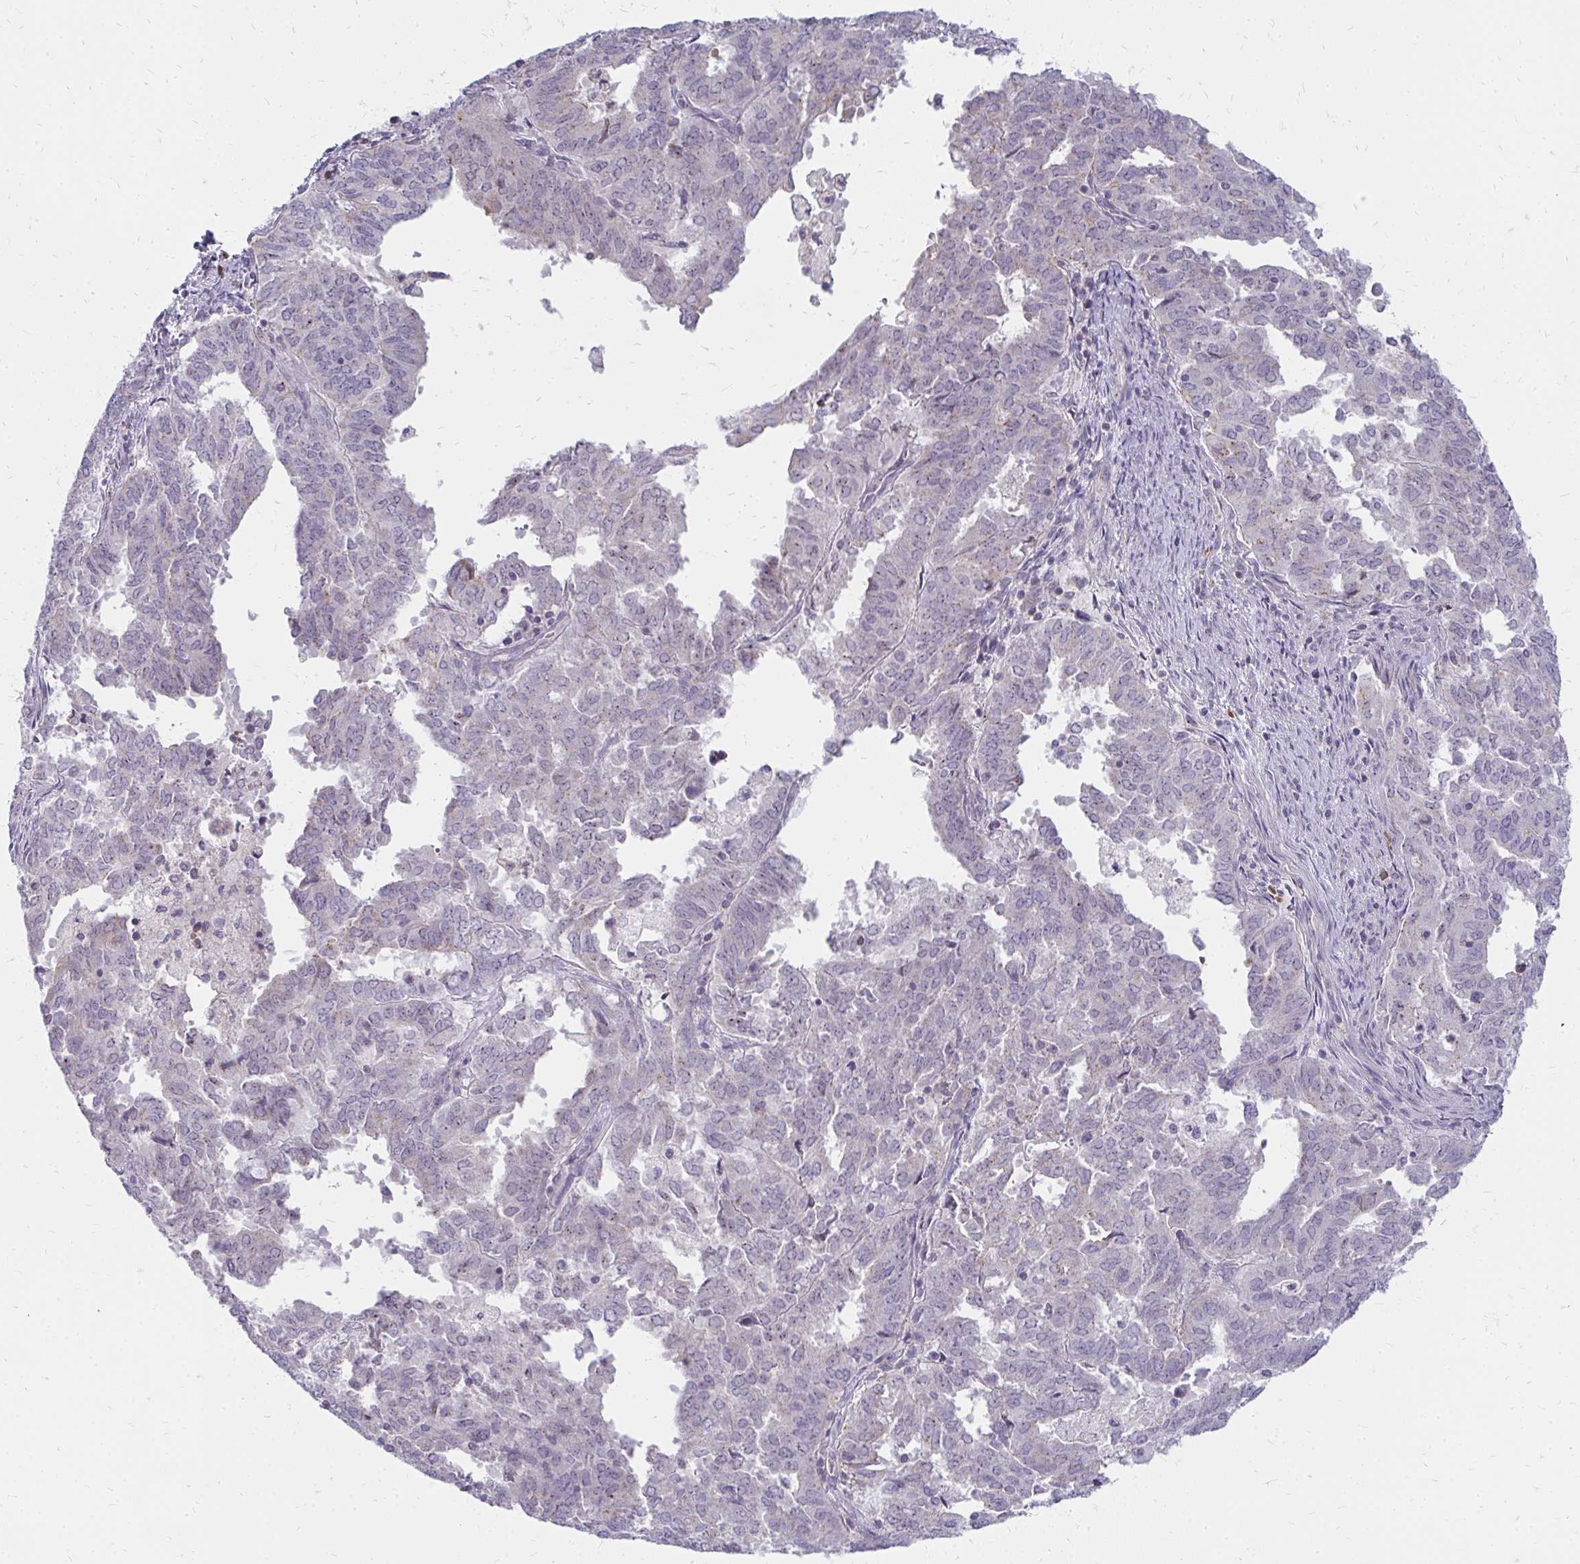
{"staining": {"intensity": "weak", "quantity": "<25%", "location": "nuclear"}, "tissue": "endometrial cancer", "cell_type": "Tumor cells", "image_type": "cancer", "snomed": [{"axis": "morphology", "description": "Adenocarcinoma, NOS"}, {"axis": "topography", "description": "Endometrium"}], "caption": "Adenocarcinoma (endometrial) was stained to show a protein in brown. There is no significant staining in tumor cells. (Immunohistochemistry, brightfield microscopy, high magnification).", "gene": "FAM9A", "patient": {"sex": "female", "age": 72}}